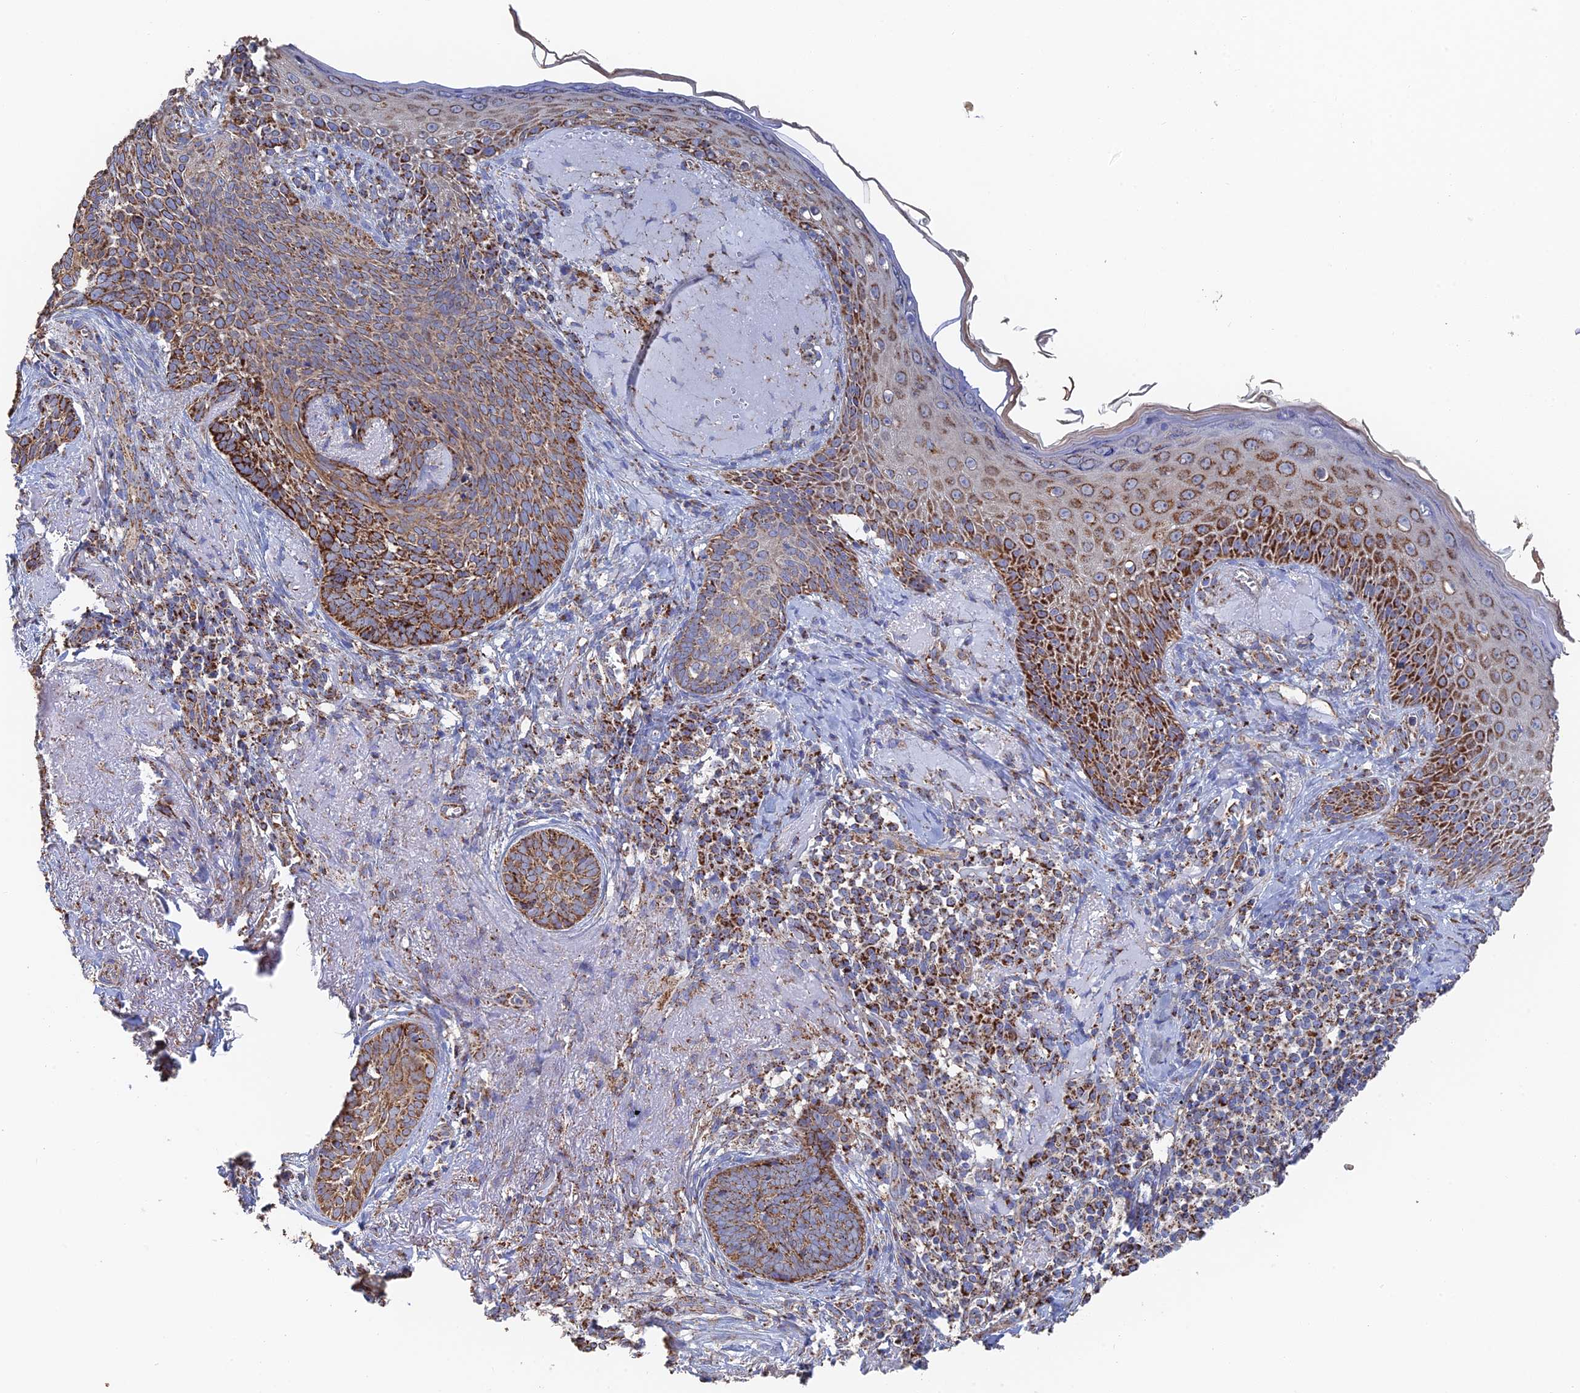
{"staining": {"intensity": "moderate", "quantity": ">75%", "location": "cytoplasmic/membranous"}, "tissue": "skin cancer", "cell_type": "Tumor cells", "image_type": "cancer", "snomed": [{"axis": "morphology", "description": "Basal cell carcinoma"}, {"axis": "topography", "description": "Skin"}], "caption": "Immunohistochemical staining of skin cancer (basal cell carcinoma) displays medium levels of moderate cytoplasmic/membranous protein expression in approximately >75% of tumor cells. The protein of interest is shown in brown color, while the nuclei are stained blue.", "gene": "HAUS8", "patient": {"sex": "female", "age": 76}}